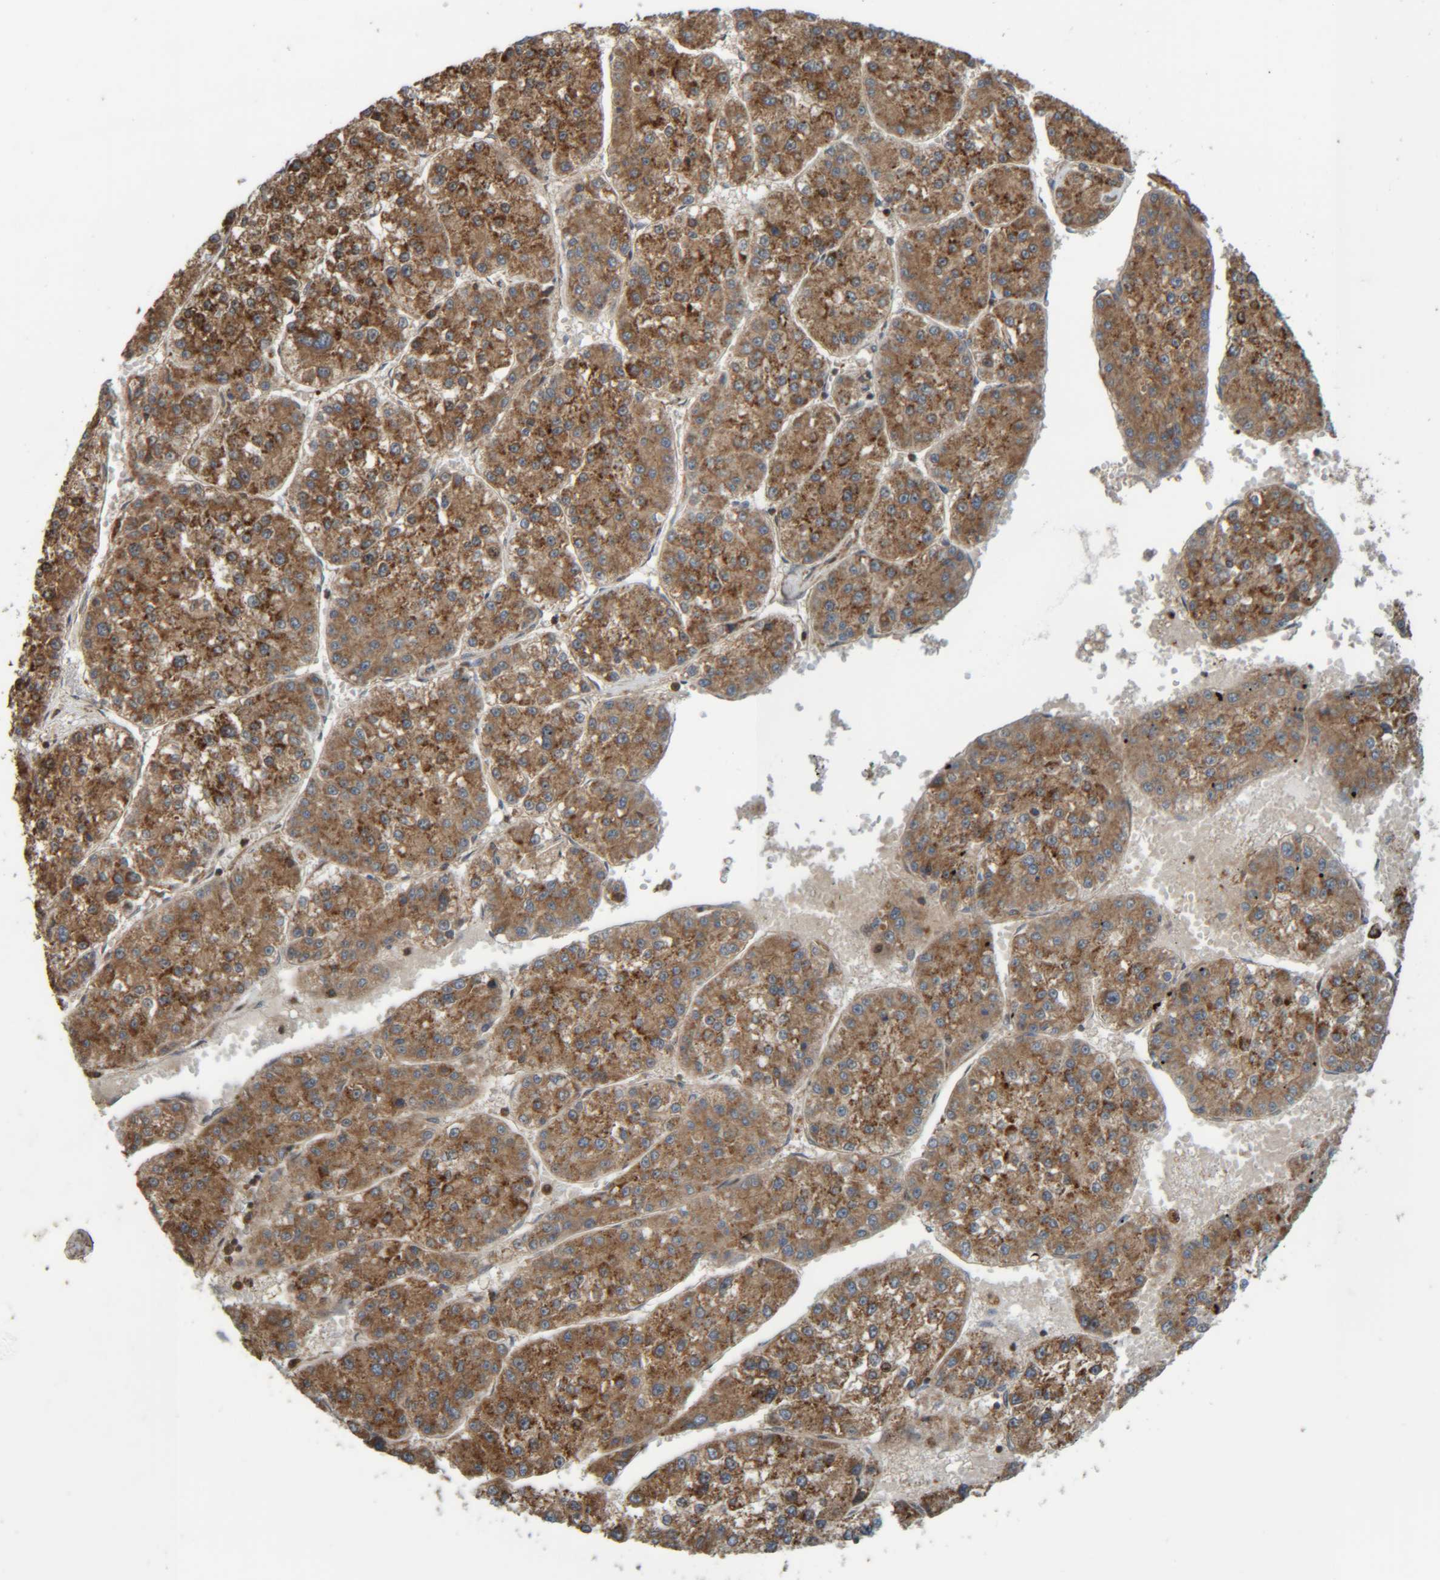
{"staining": {"intensity": "moderate", "quantity": ">75%", "location": "cytoplasmic/membranous"}, "tissue": "liver cancer", "cell_type": "Tumor cells", "image_type": "cancer", "snomed": [{"axis": "morphology", "description": "Carcinoma, Hepatocellular, NOS"}, {"axis": "topography", "description": "Liver"}], "caption": "Liver hepatocellular carcinoma stained with immunohistochemistry shows moderate cytoplasmic/membranous expression in approximately >75% of tumor cells.", "gene": "CCDC57", "patient": {"sex": "female", "age": 73}}